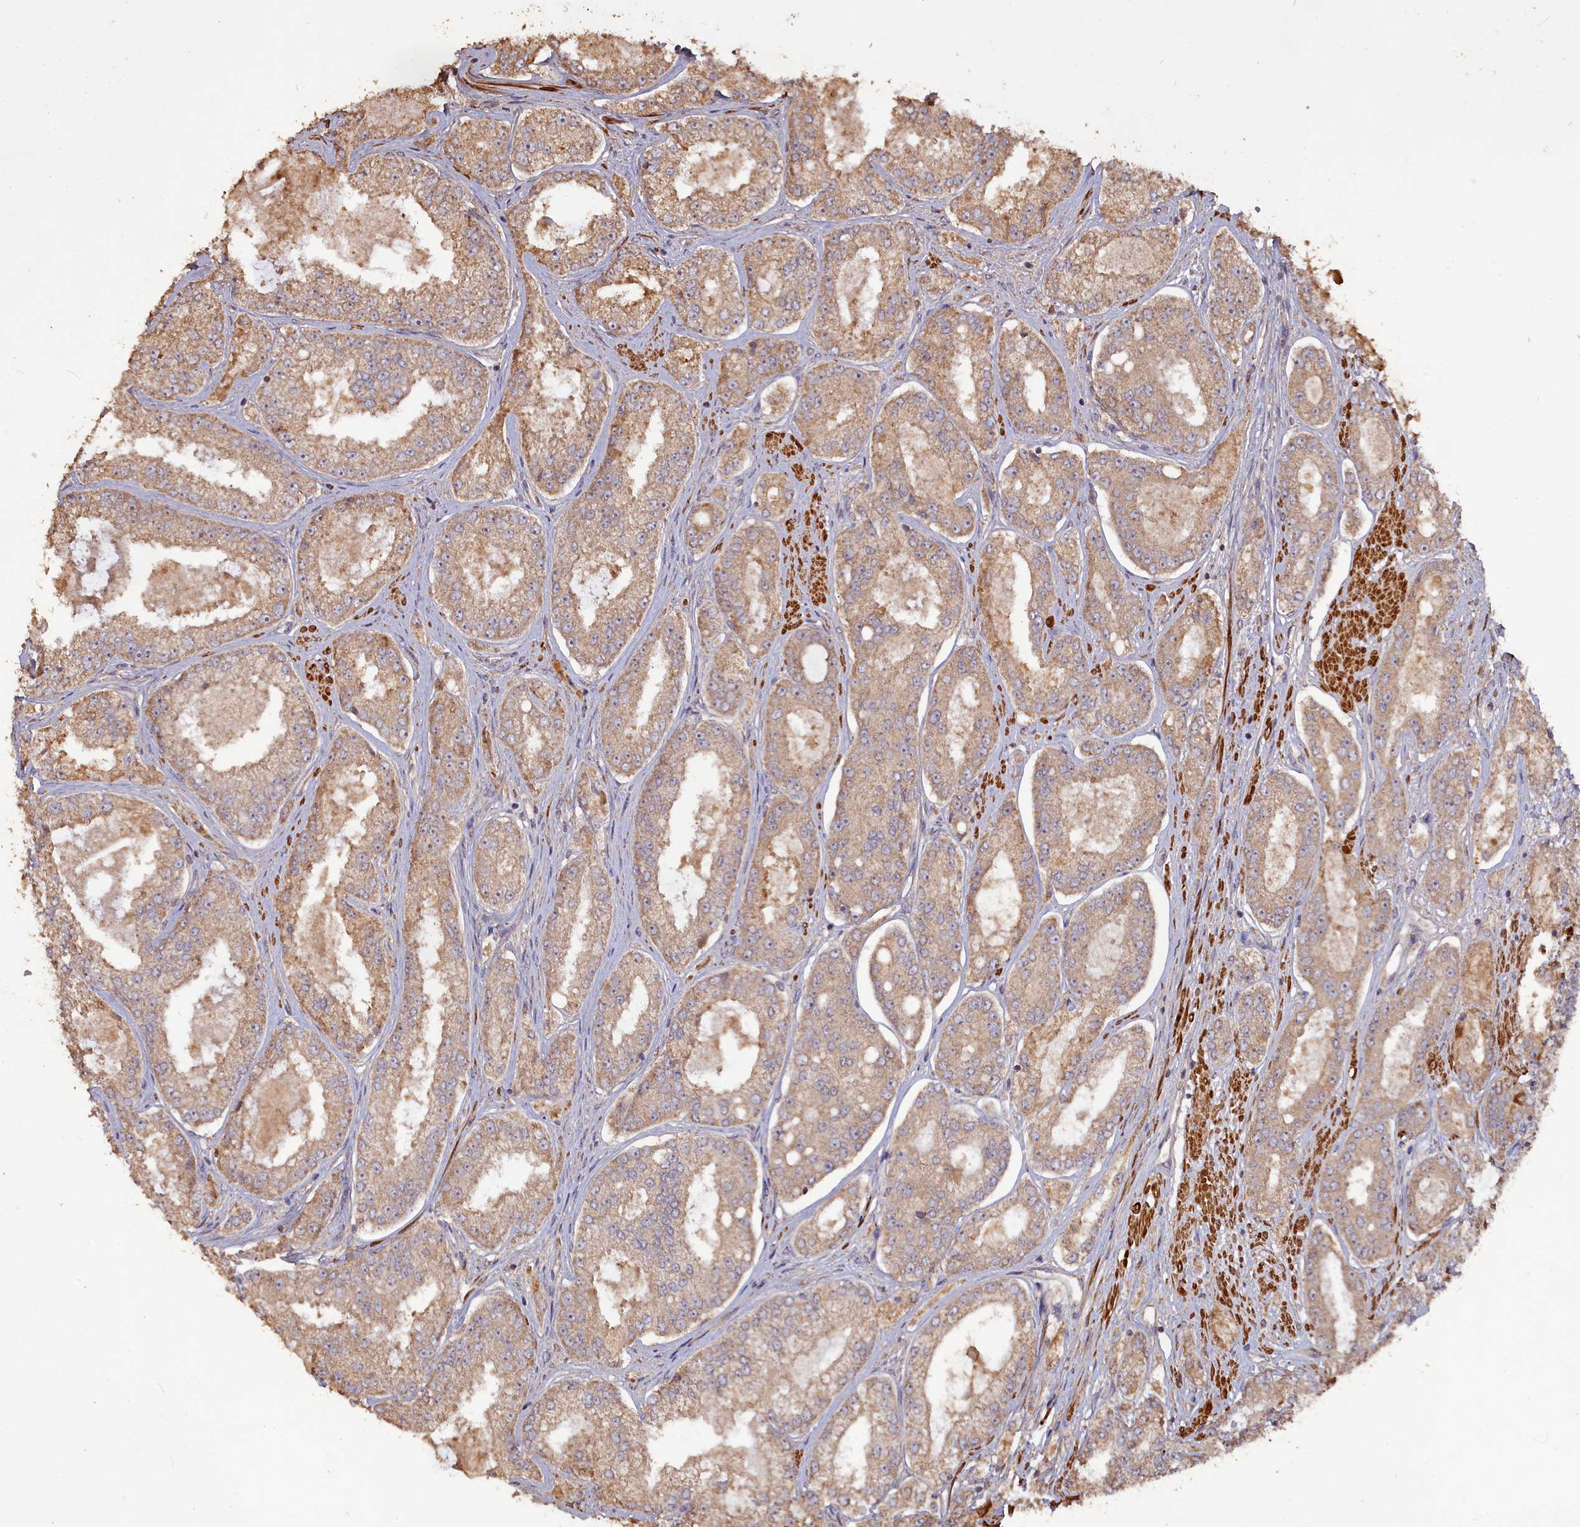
{"staining": {"intensity": "moderate", "quantity": "25%-75%", "location": "cytoplasmic/membranous"}, "tissue": "prostate cancer", "cell_type": "Tumor cells", "image_type": "cancer", "snomed": [{"axis": "morphology", "description": "Adenocarcinoma, High grade"}, {"axis": "topography", "description": "Prostate"}], "caption": "Tumor cells exhibit moderate cytoplasmic/membranous expression in about 25%-75% of cells in prostate adenocarcinoma (high-grade).", "gene": "LAYN", "patient": {"sex": "male", "age": 71}}